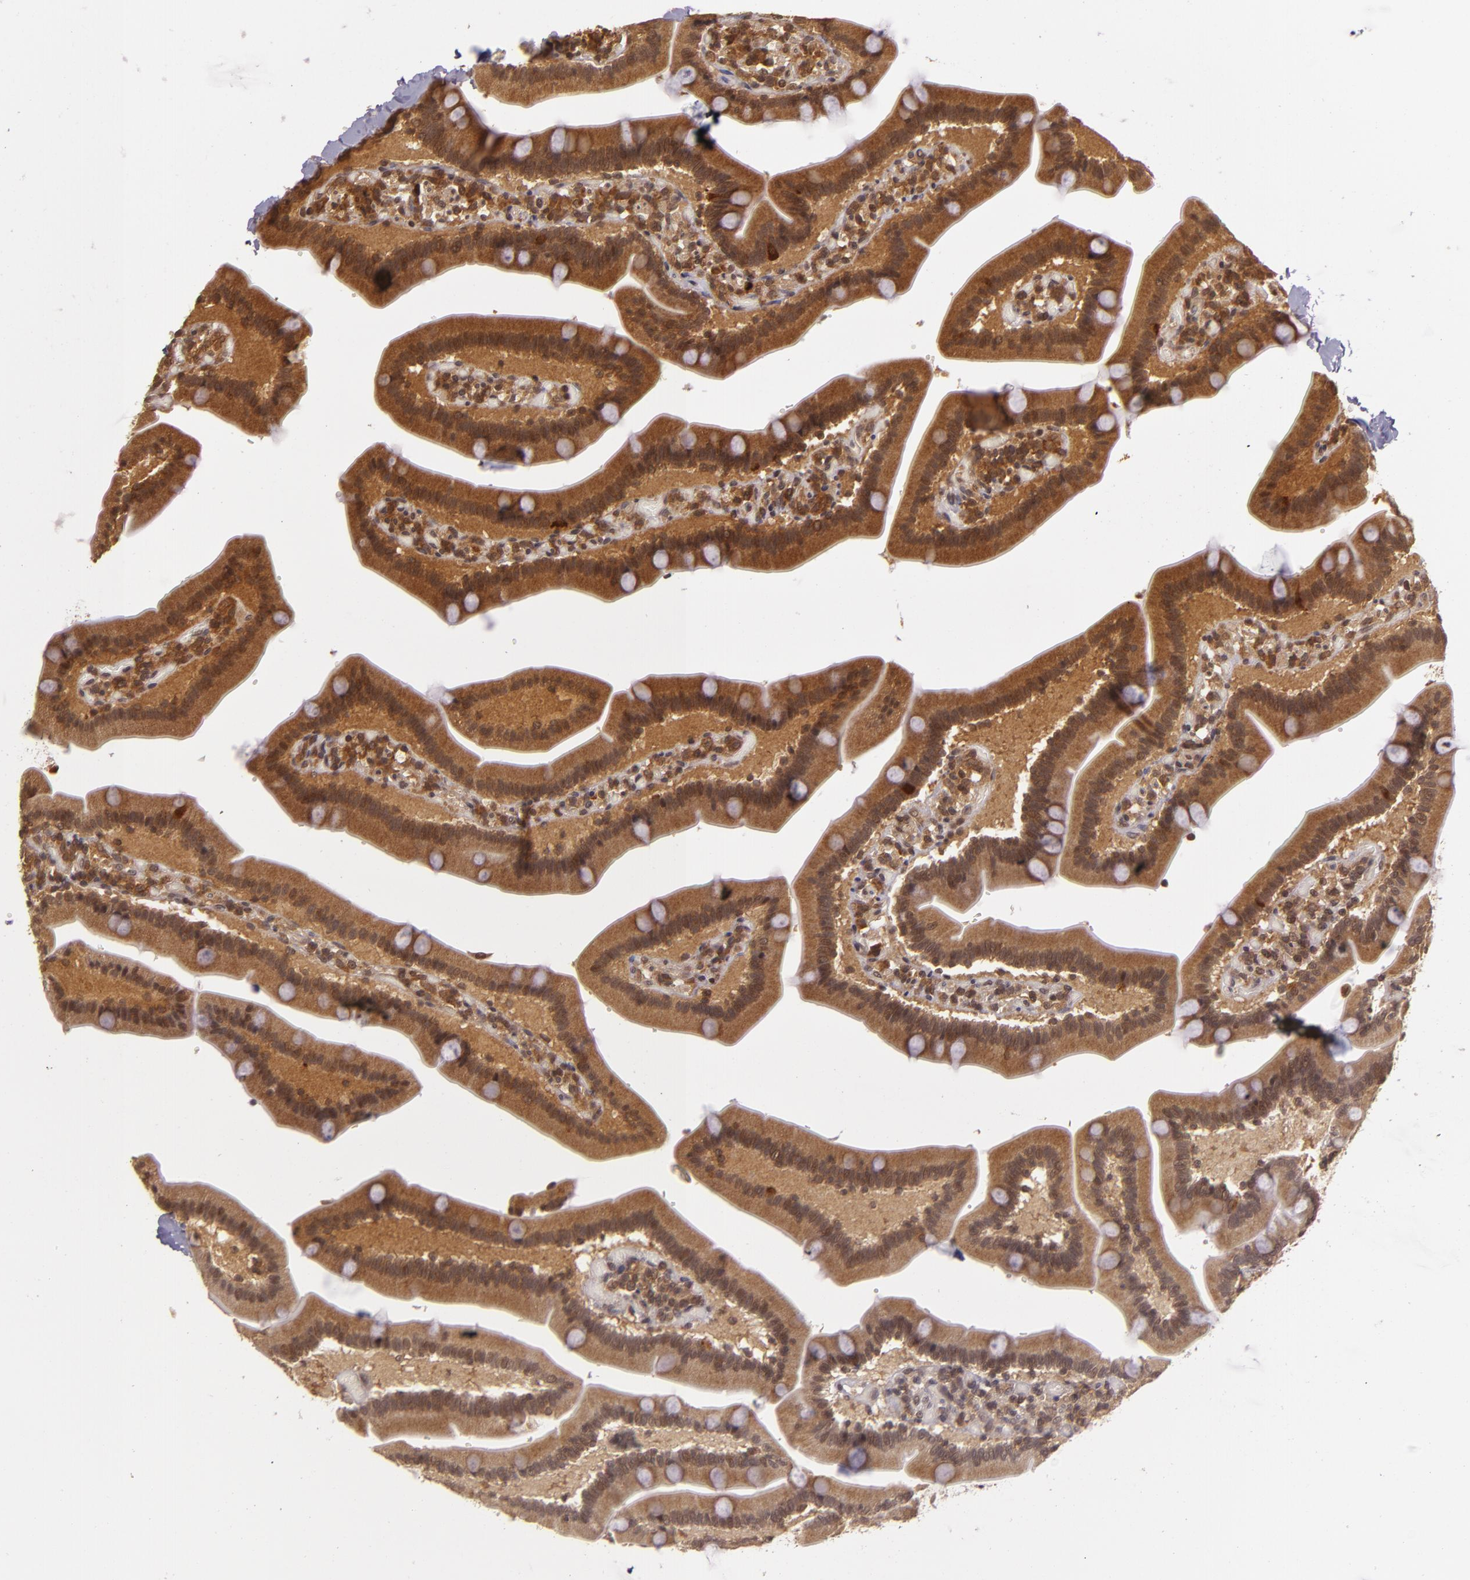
{"staining": {"intensity": "moderate", "quantity": ">75%", "location": "cytoplasmic/membranous"}, "tissue": "duodenum", "cell_type": "Glandular cells", "image_type": "normal", "snomed": [{"axis": "morphology", "description": "Normal tissue, NOS"}, {"axis": "topography", "description": "Duodenum"}], "caption": "The immunohistochemical stain labels moderate cytoplasmic/membranous positivity in glandular cells of normal duodenum. (brown staining indicates protein expression, while blue staining denotes nuclei).", "gene": "TXNRD2", "patient": {"sex": "male", "age": 66}}